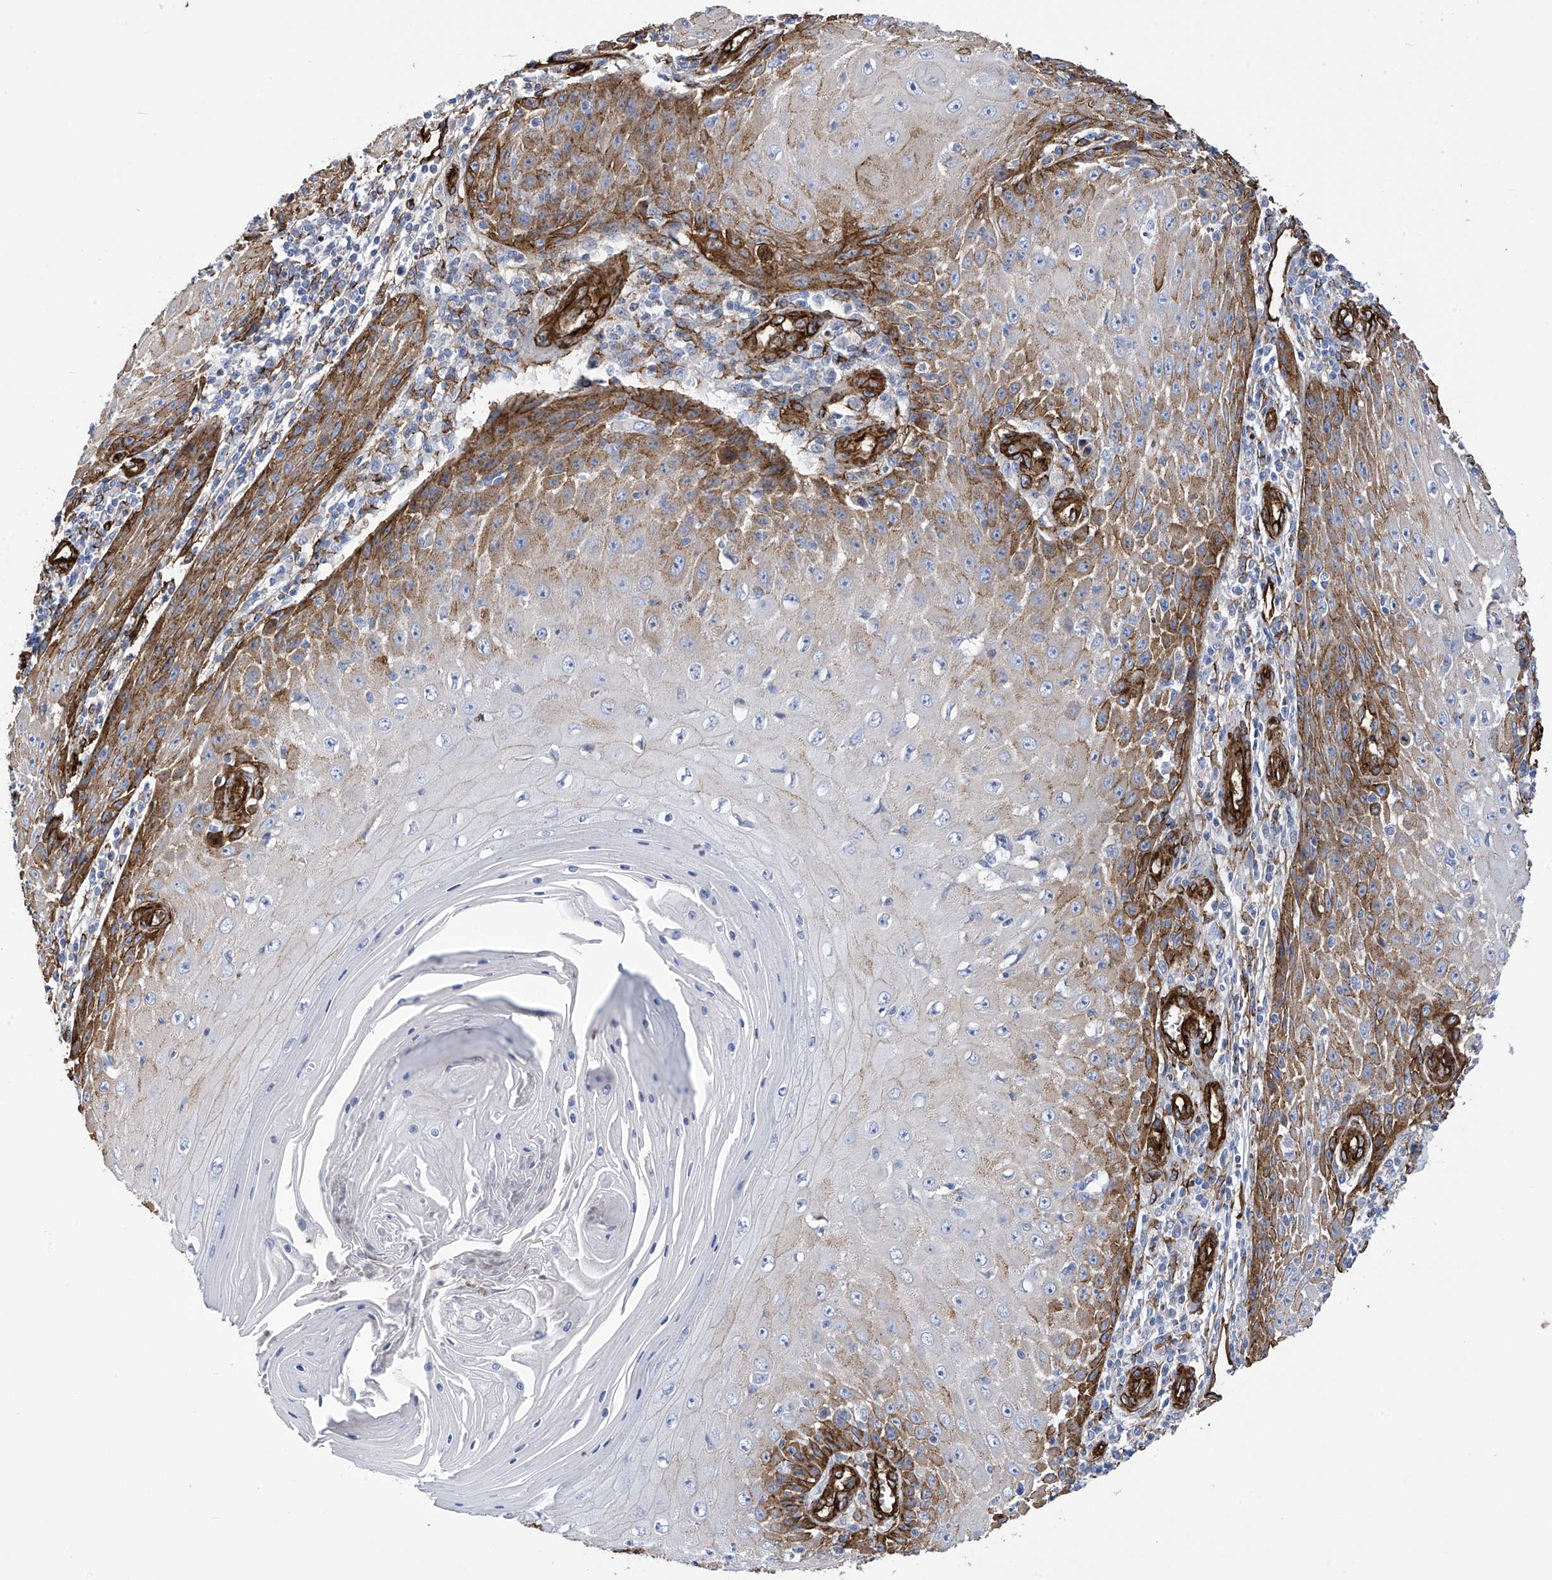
{"staining": {"intensity": "moderate", "quantity": "25%-75%", "location": "cytoplasmic/membranous"}, "tissue": "skin cancer", "cell_type": "Tumor cells", "image_type": "cancer", "snomed": [{"axis": "morphology", "description": "Squamous cell carcinoma, NOS"}, {"axis": "topography", "description": "Skin"}], "caption": "A brown stain shows moderate cytoplasmic/membranous staining of a protein in skin squamous cell carcinoma tumor cells.", "gene": "UBTD1", "patient": {"sex": "female", "age": 73}}